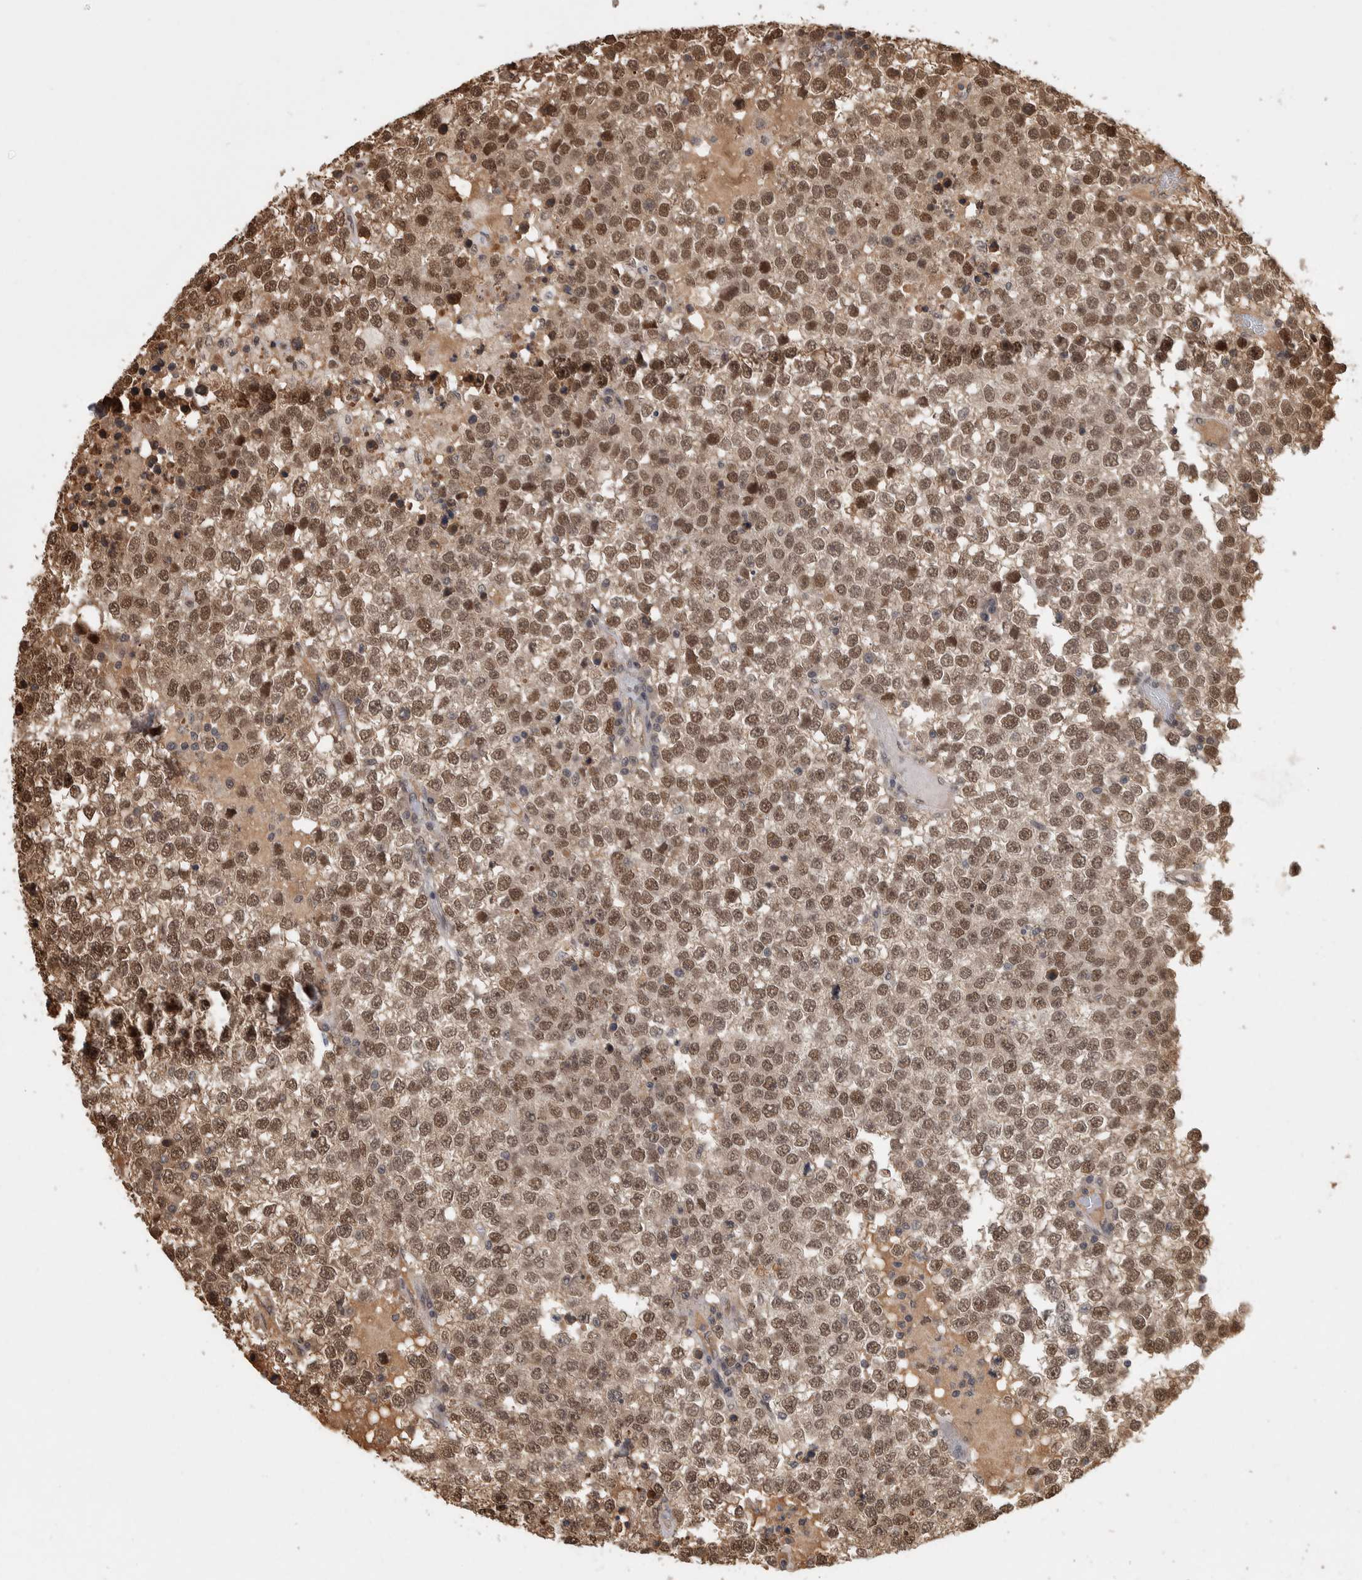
{"staining": {"intensity": "moderate", "quantity": ">75%", "location": "nuclear"}, "tissue": "testis cancer", "cell_type": "Tumor cells", "image_type": "cancer", "snomed": [{"axis": "morphology", "description": "Seminoma, NOS"}, {"axis": "topography", "description": "Testis"}], "caption": "Immunohistochemistry (IHC) of human seminoma (testis) shows medium levels of moderate nuclear expression in about >75% of tumor cells.", "gene": "ZNF592", "patient": {"sex": "male", "age": 65}}